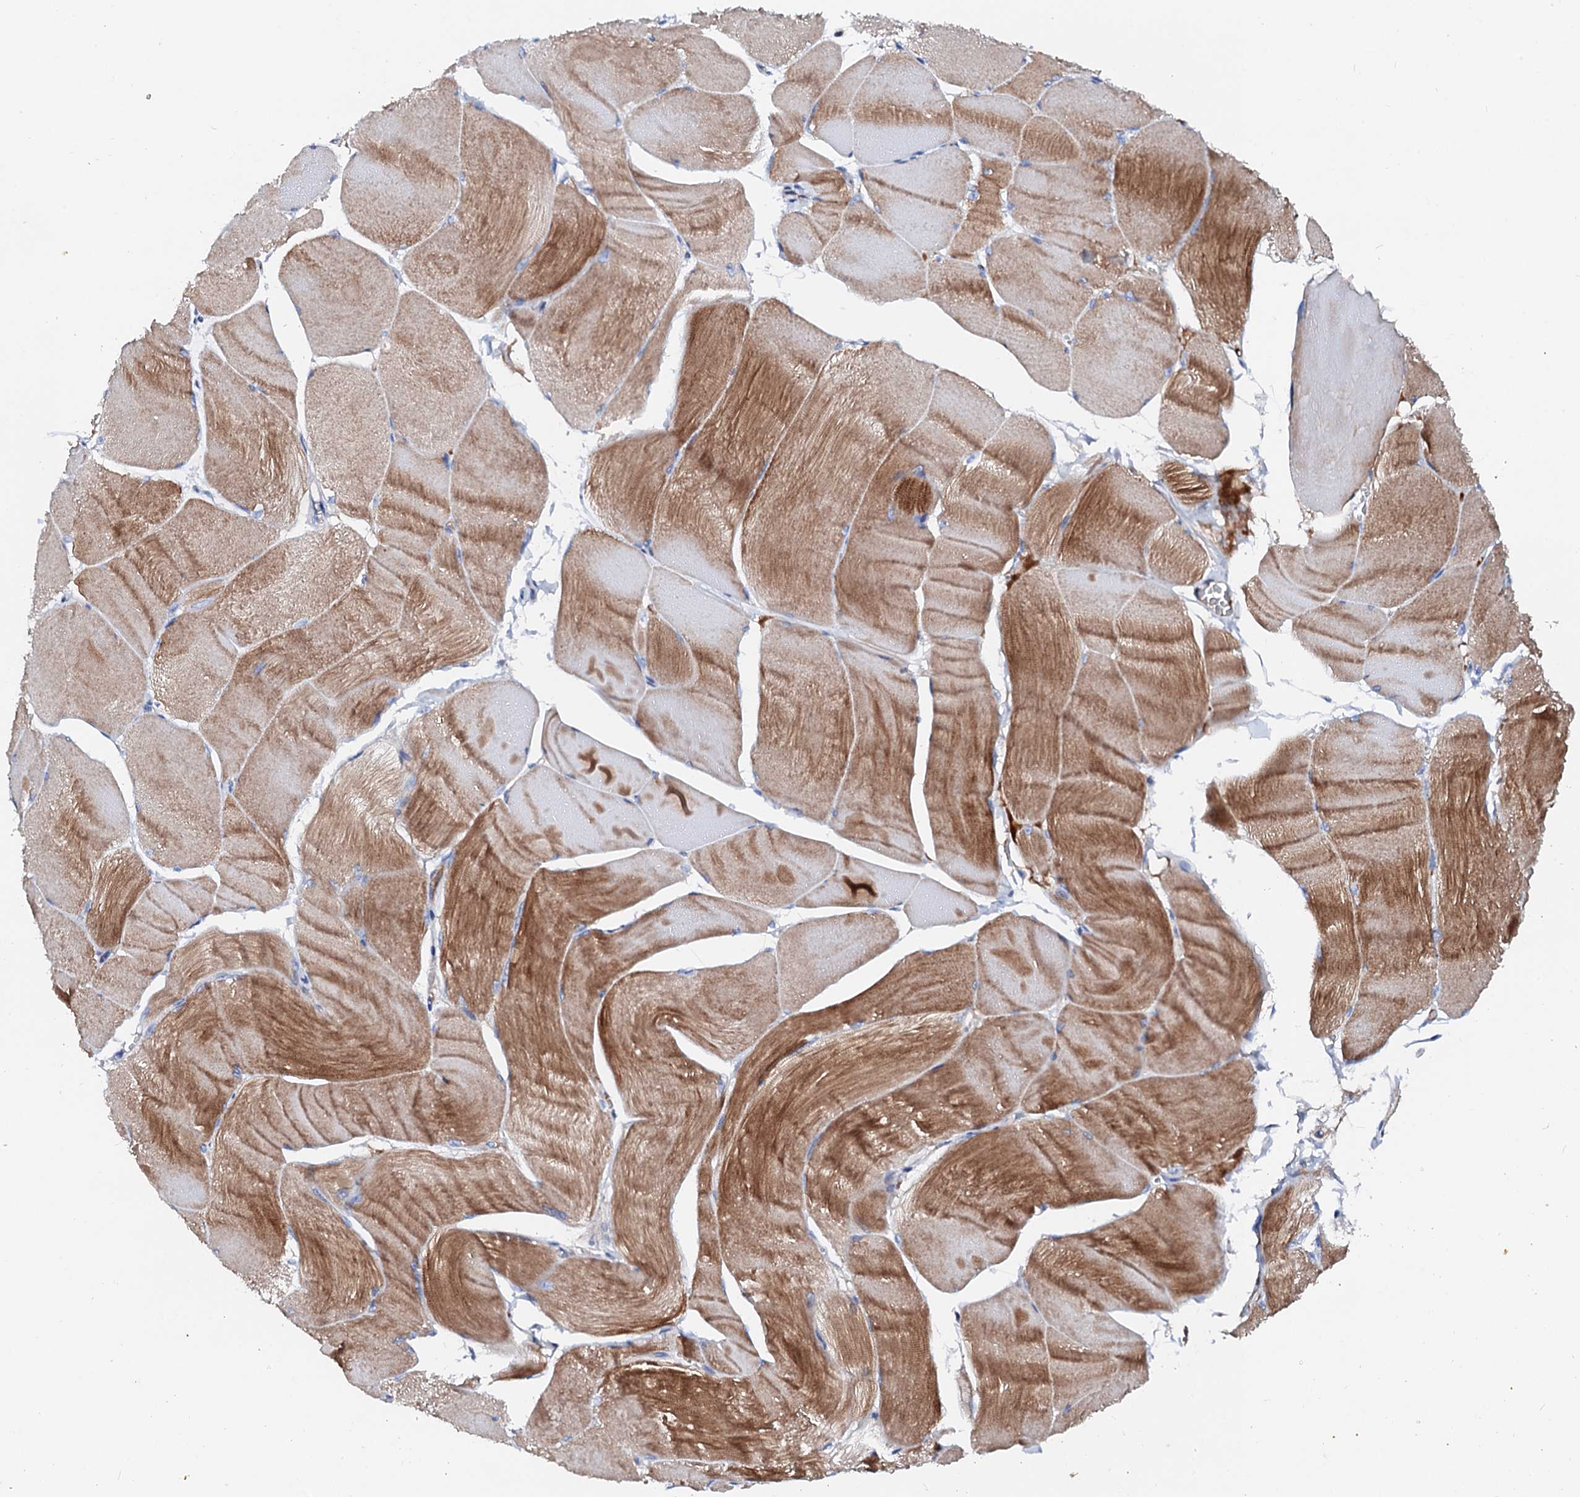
{"staining": {"intensity": "strong", "quantity": ">75%", "location": "cytoplasmic/membranous"}, "tissue": "skeletal muscle", "cell_type": "Myocytes", "image_type": "normal", "snomed": [{"axis": "morphology", "description": "Normal tissue, NOS"}, {"axis": "morphology", "description": "Basal cell carcinoma"}, {"axis": "topography", "description": "Skeletal muscle"}], "caption": "DAB immunohistochemical staining of benign human skeletal muscle reveals strong cytoplasmic/membranous protein positivity in approximately >75% of myocytes.", "gene": "SLC10A7", "patient": {"sex": "female", "age": 64}}